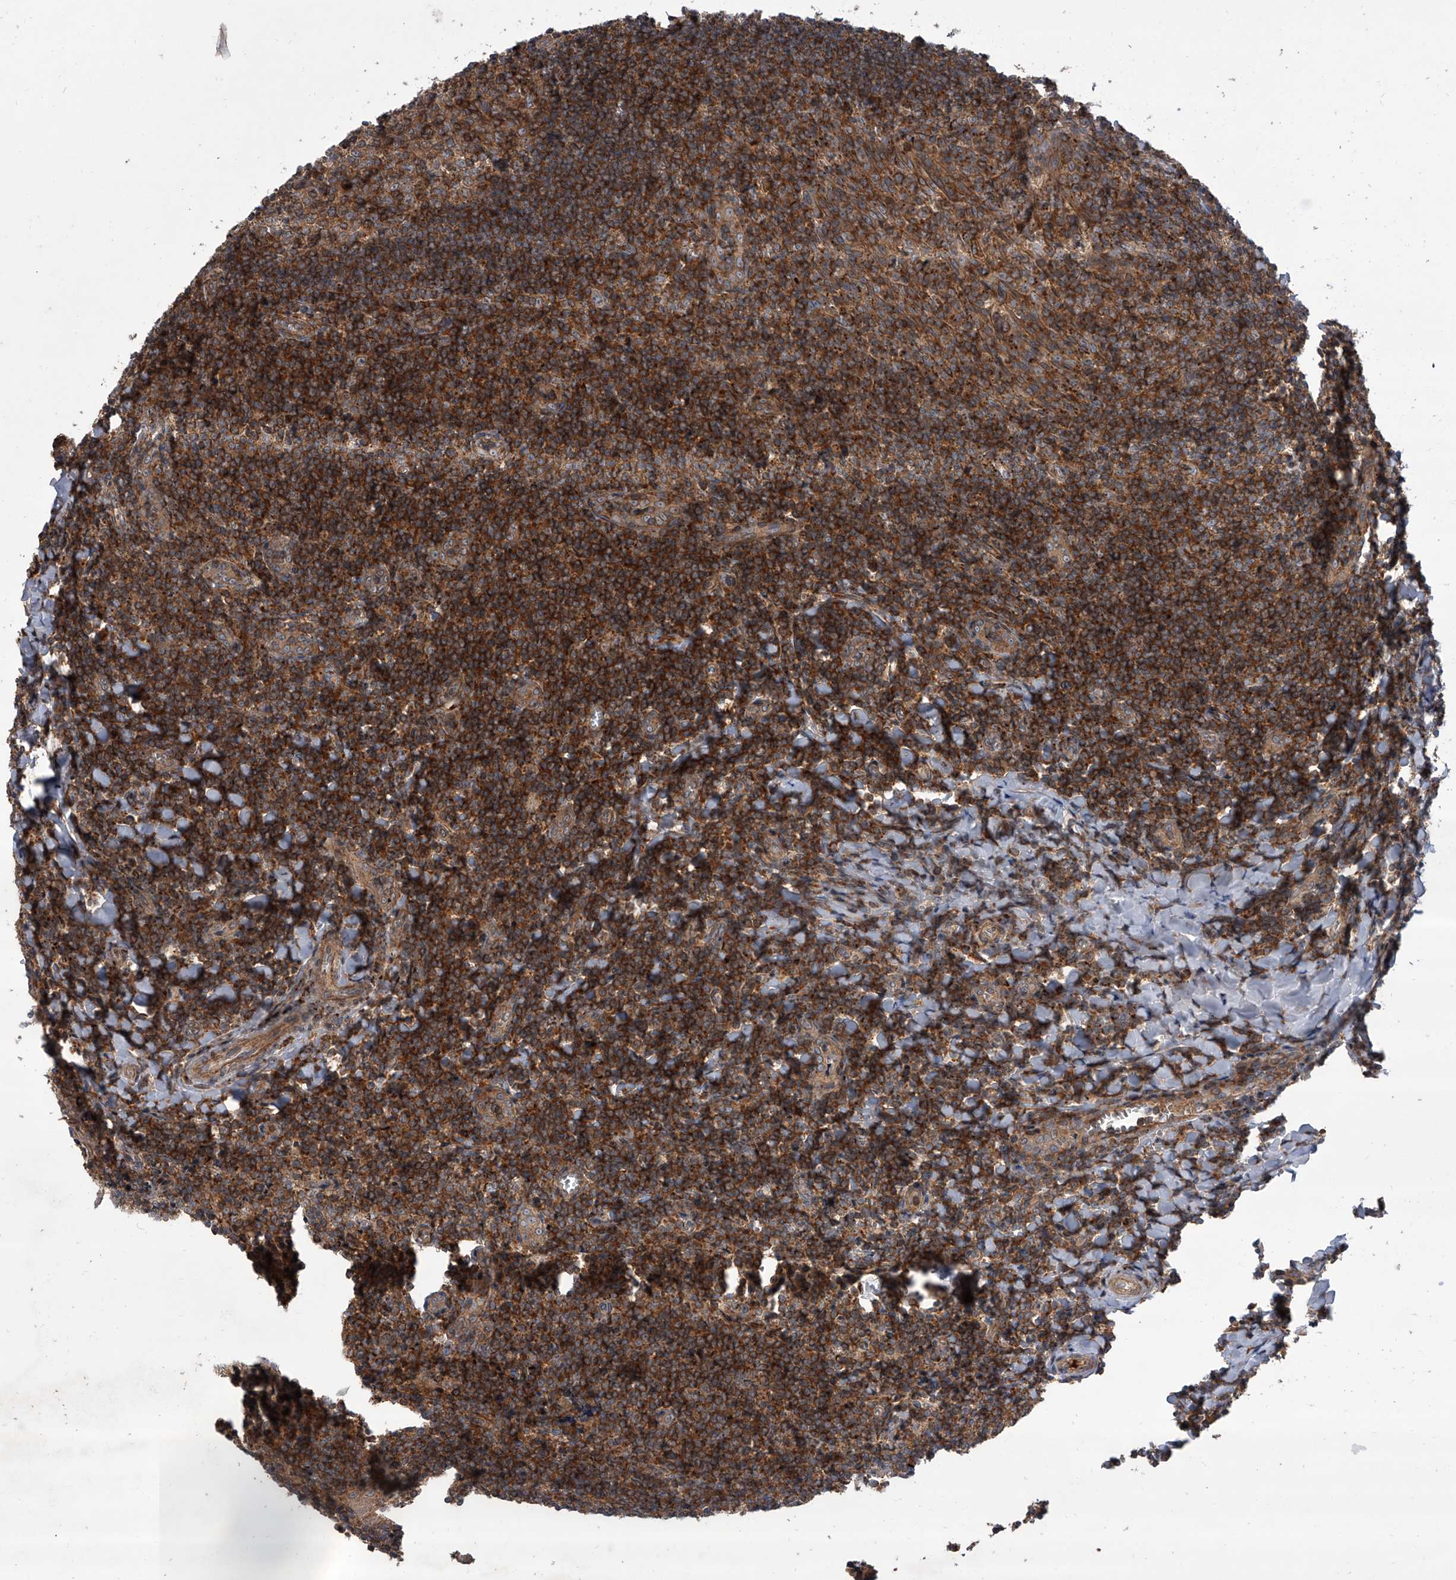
{"staining": {"intensity": "moderate", "quantity": ">75%", "location": "cytoplasmic/membranous"}, "tissue": "tonsil", "cell_type": "Germinal center cells", "image_type": "normal", "snomed": [{"axis": "morphology", "description": "Normal tissue, NOS"}, {"axis": "topography", "description": "Tonsil"}], "caption": "Moderate cytoplasmic/membranous protein staining is appreciated in about >75% of germinal center cells in tonsil. Ihc stains the protein of interest in brown and the nuclei are stained blue.", "gene": "USP47", "patient": {"sex": "male", "age": 27}}